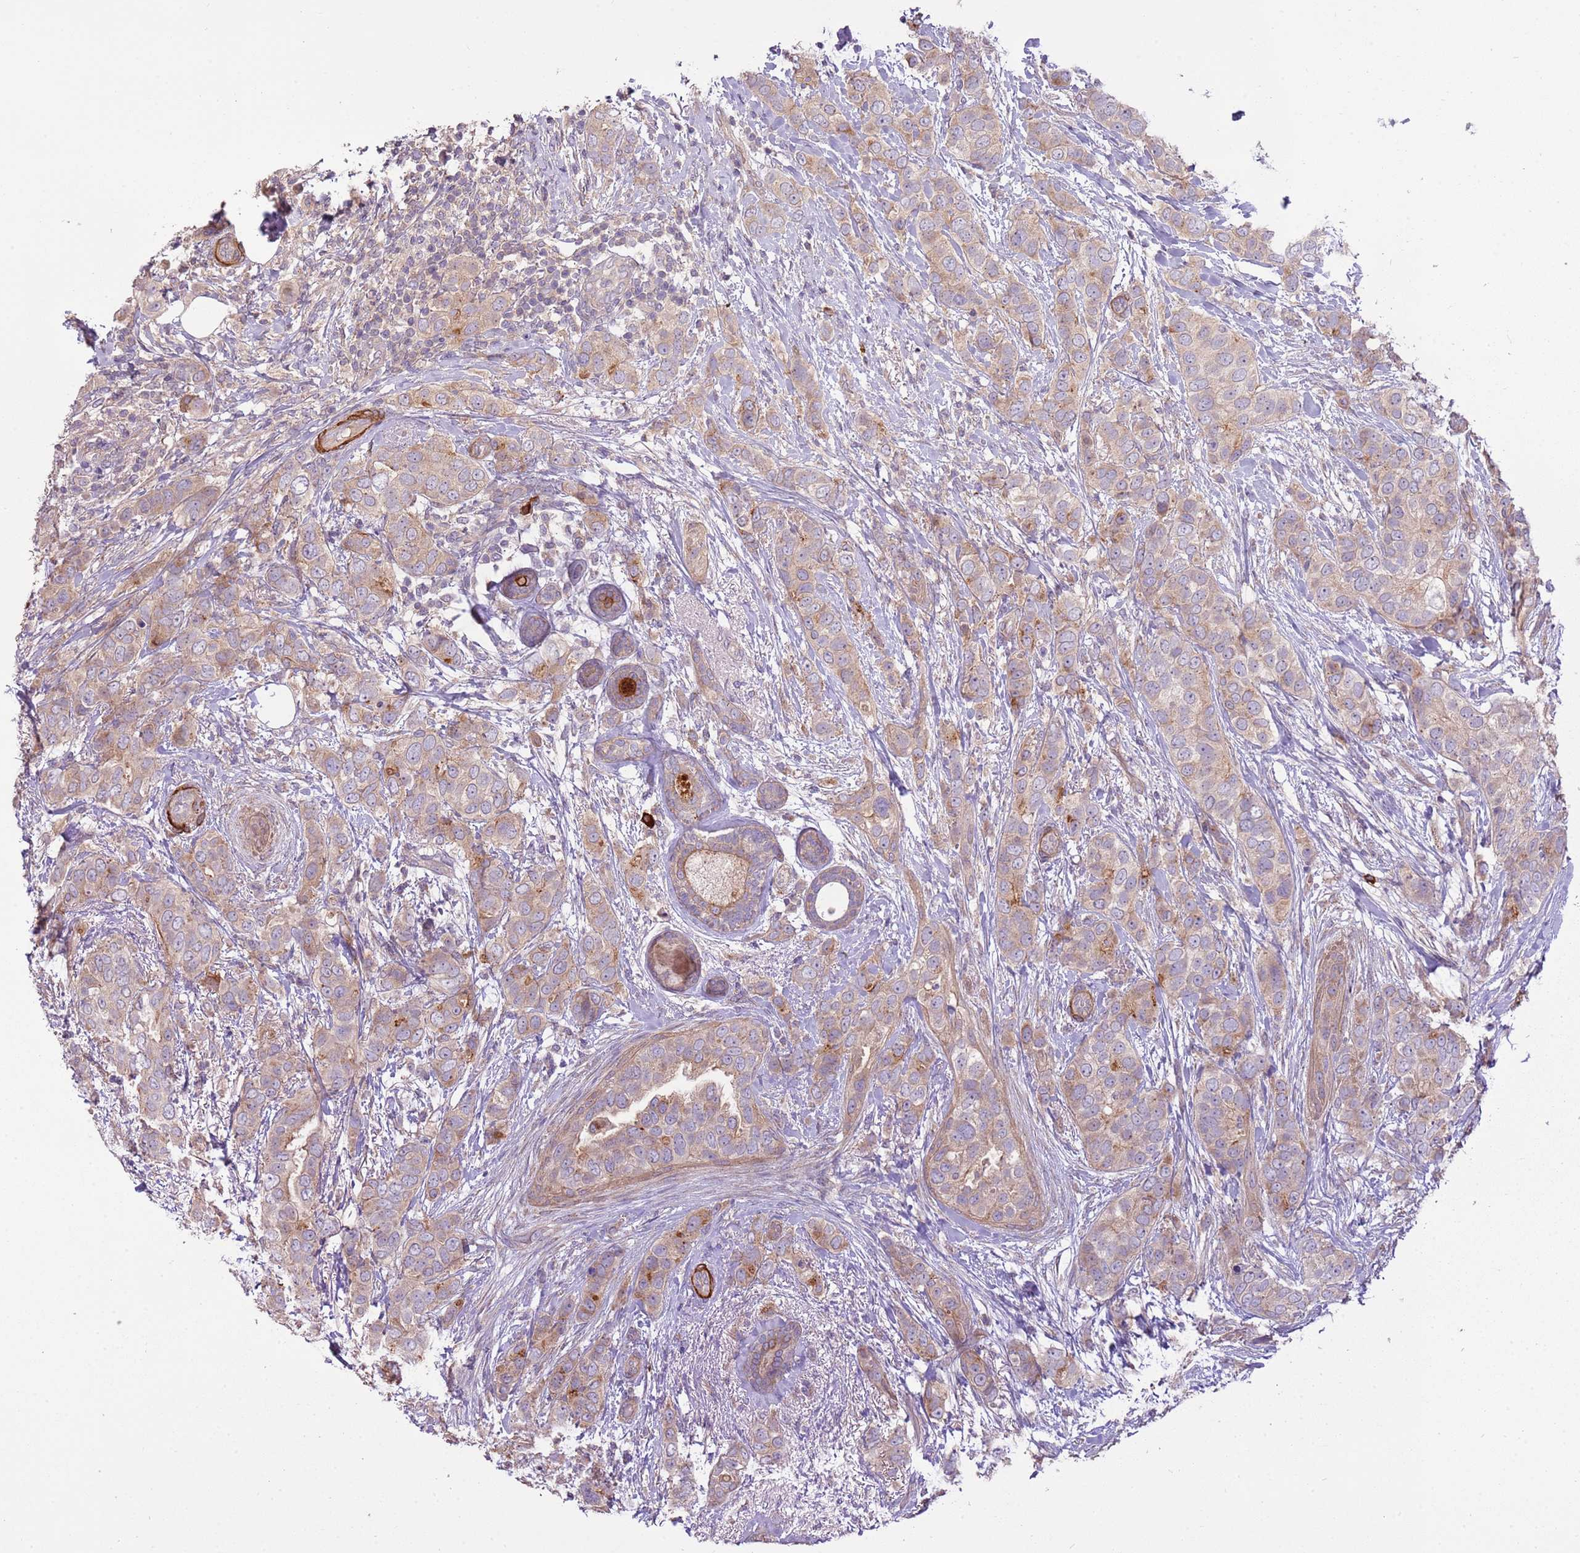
{"staining": {"intensity": "weak", "quantity": "25%-75%", "location": "cytoplasmic/membranous"}, "tissue": "breast cancer", "cell_type": "Tumor cells", "image_type": "cancer", "snomed": [{"axis": "morphology", "description": "Lobular carcinoma"}, {"axis": "topography", "description": "Breast"}], "caption": "IHC histopathology image of lobular carcinoma (breast) stained for a protein (brown), which displays low levels of weak cytoplasmic/membranous positivity in approximately 25%-75% of tumor cells.", "gene": "RNF128", "patient": {"sex": "female", "age": 51}}